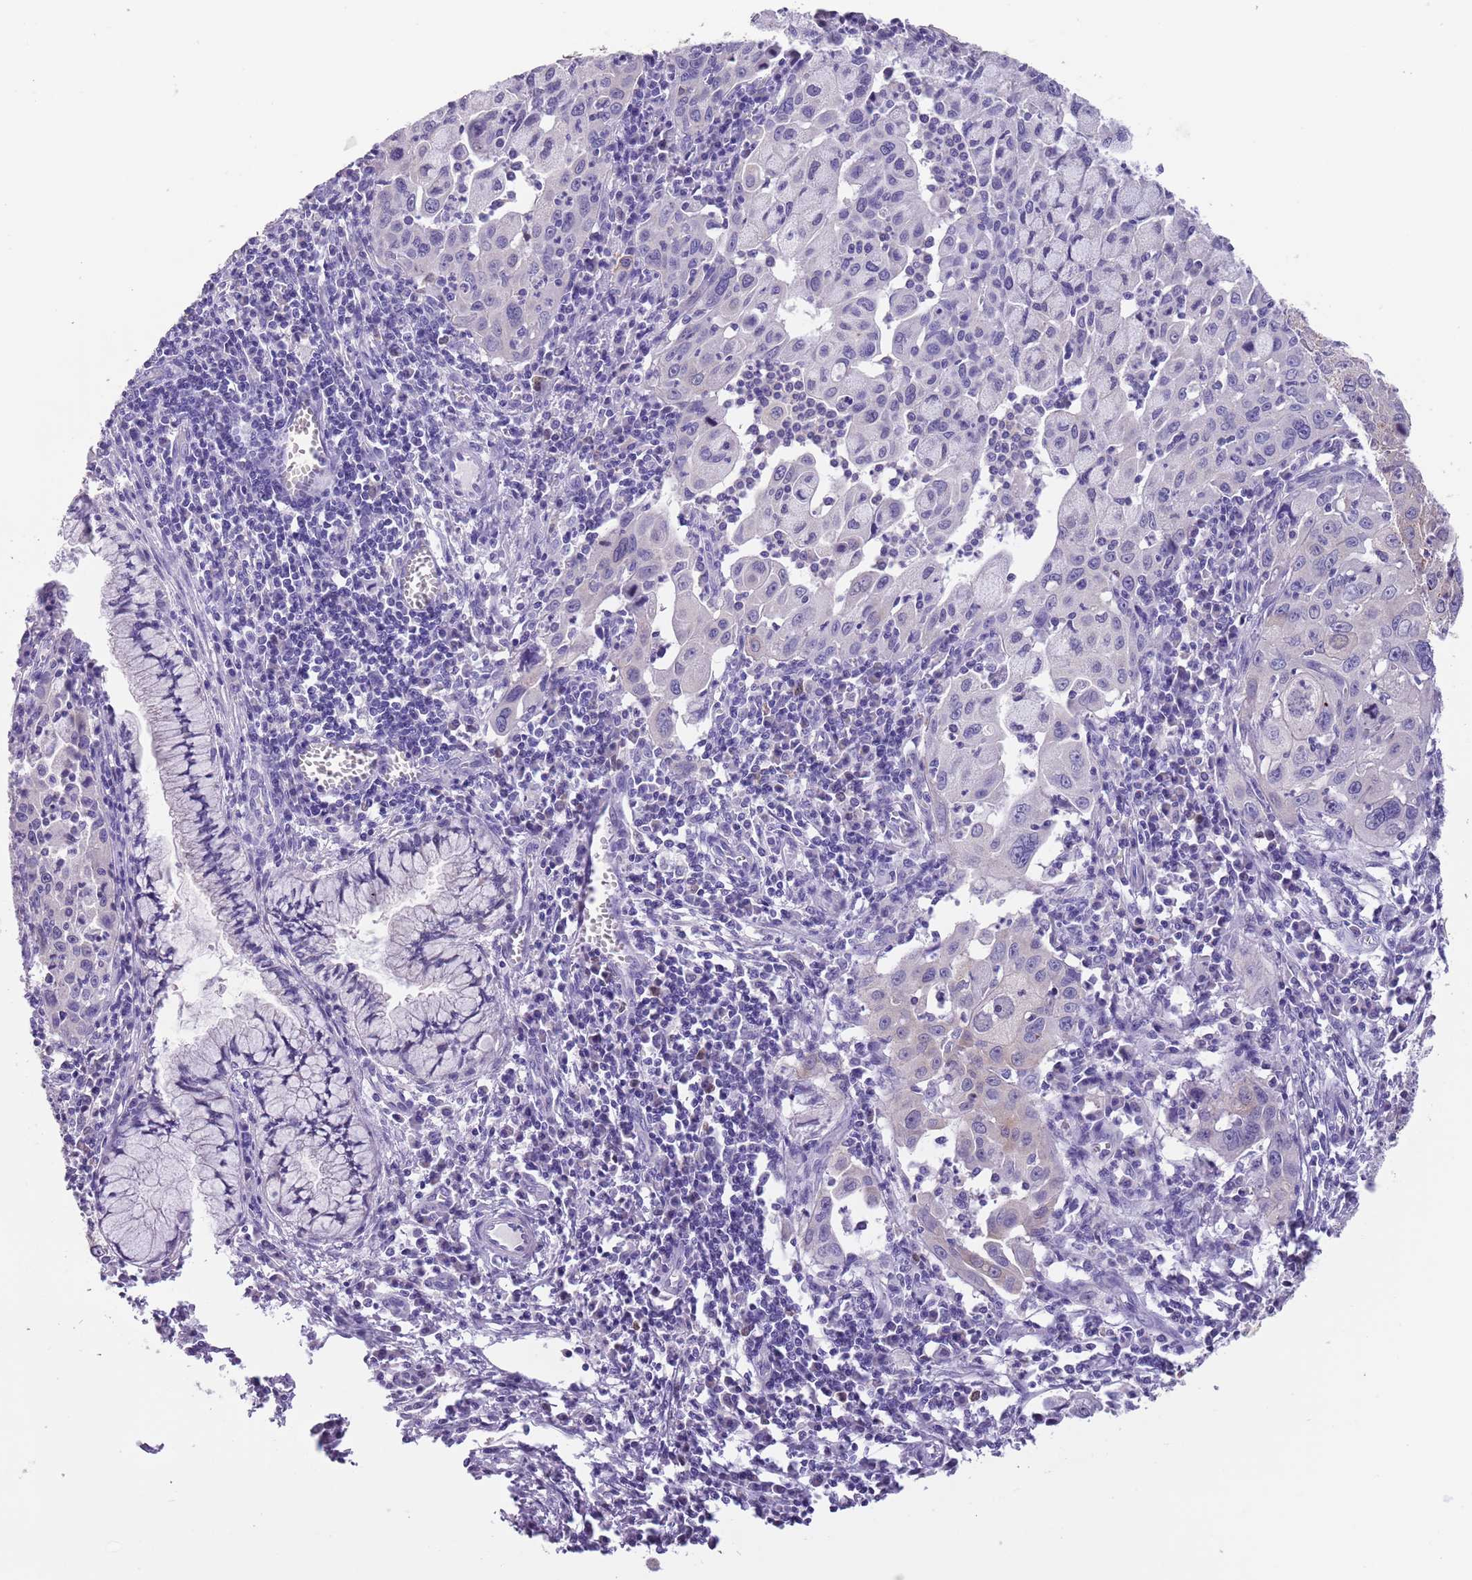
{"staining": {"intensity": "moderate", "quantity": "<25%", "location": "cytoplasmic/membranous"}, "tissue": "cervical cancer", "cell_type": "Tumor cells", "image_type": "cancer", "snomed": [{"axis": "morphology", "description": "Squamous cell carcinoma, NOS"}, {"axis": "topography", "description": "Cervix"}], "caption": "Immunohistochemistry of human squamous cell carcinoma (cervical) shows low levels of moderate cytoplasmic/membranous staining in approximately <25% of tumor cells. The staining was performed using DAB (3,3'-diaminobenzidine), with brown indicating positive protein expression. Nuclei are stained blue with hematoxylin.", "gene": "PFKFB2", "patient": {"sex": "female", "age": 42}}